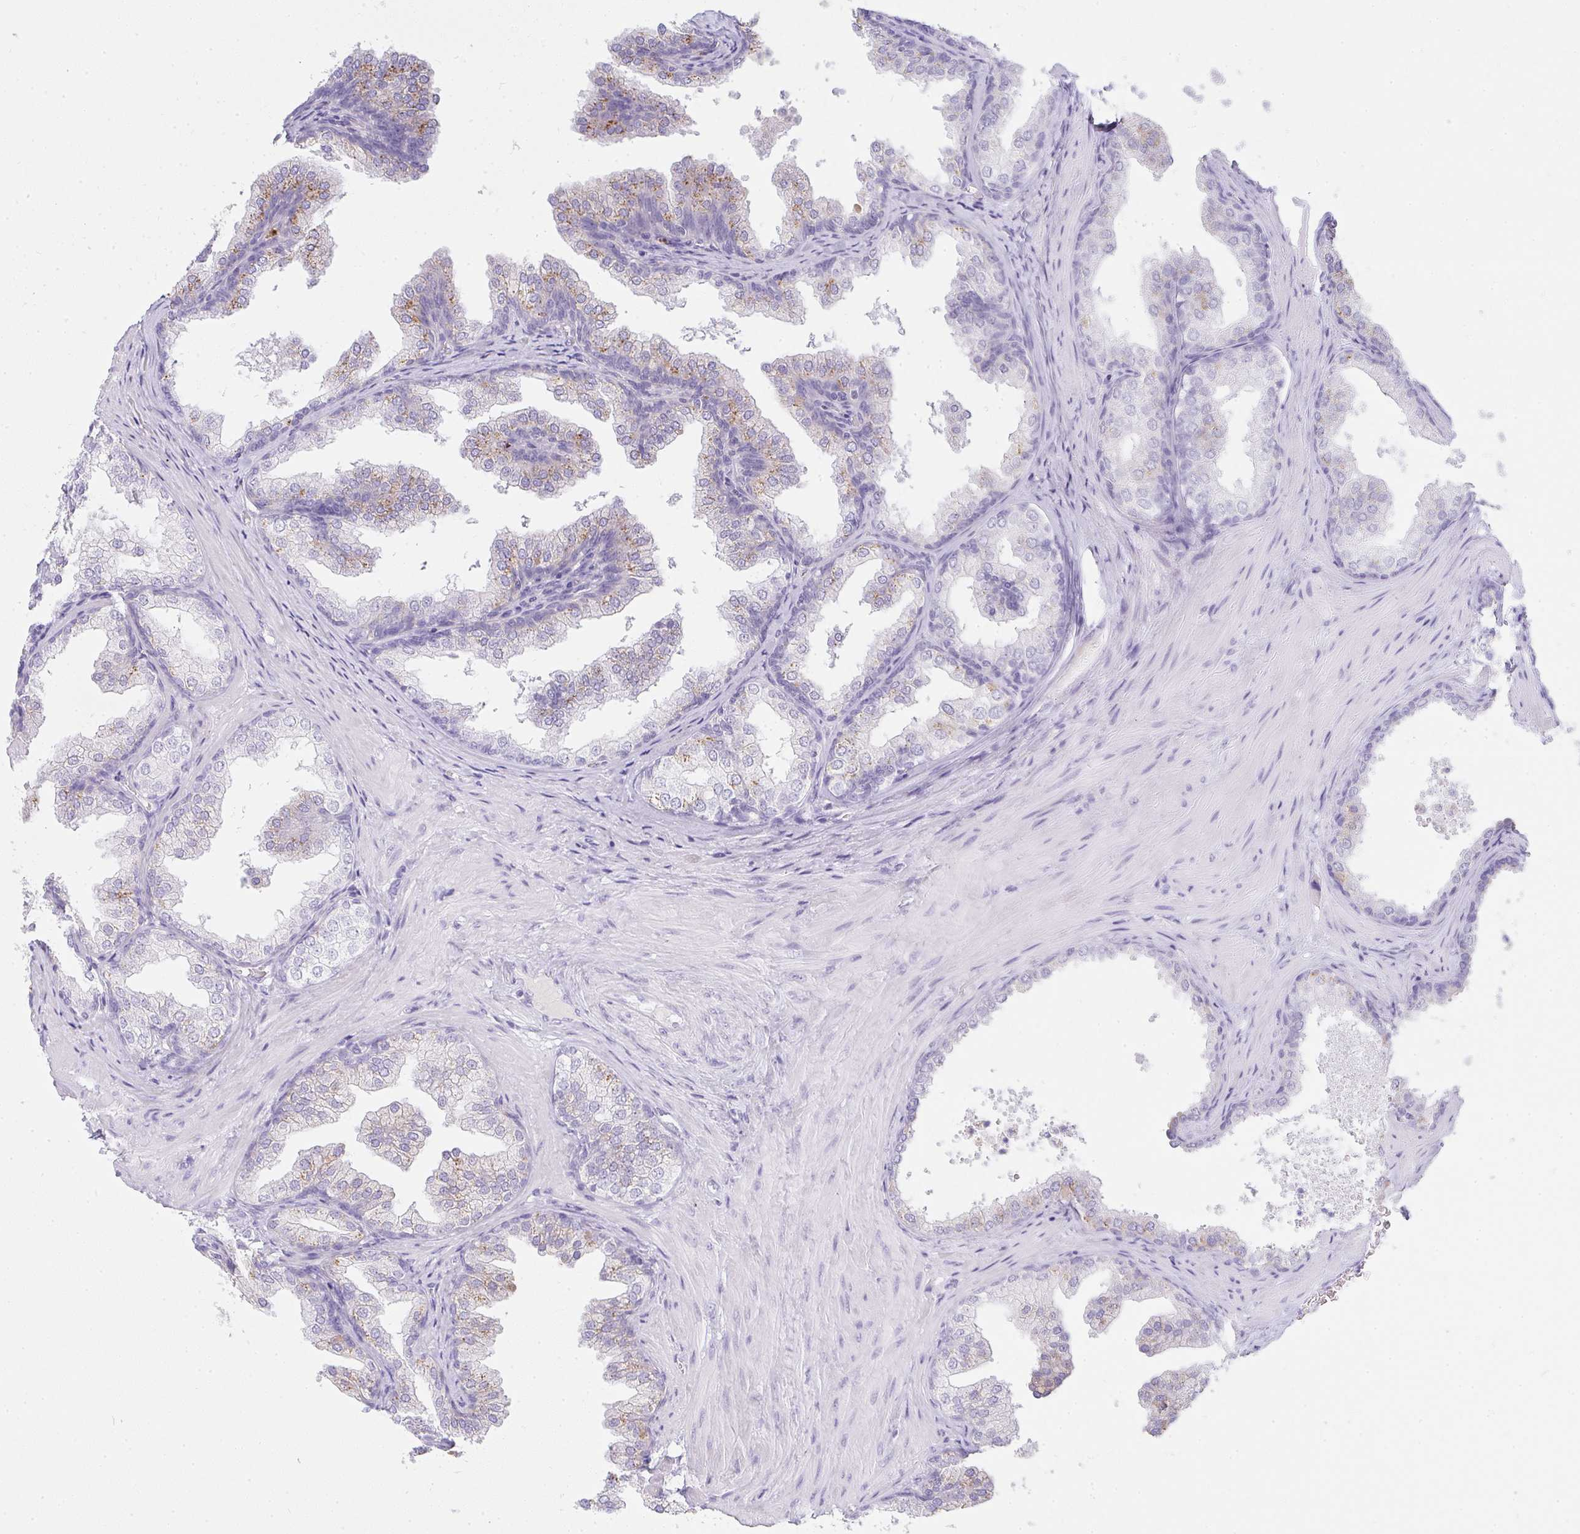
{"staining": {"intensity": "weak", "quantity": "<25%", "location": "cytoplasmic/membranous"}, "tissue": "prostate", "cell_type": "Glandular cells", "image_type": "normal", "snomed": [{"axis": "morphology", "description": "Normal tissue, NOS"}, {"axis": "topography", "description": "Prostate"}], "caption": "This is a histopathology image of IHC staining of benign prostate, which shows no positivity in glandular cells.", "gene": "OR5J2", "patient": {"sex": "male", "age": 37}}